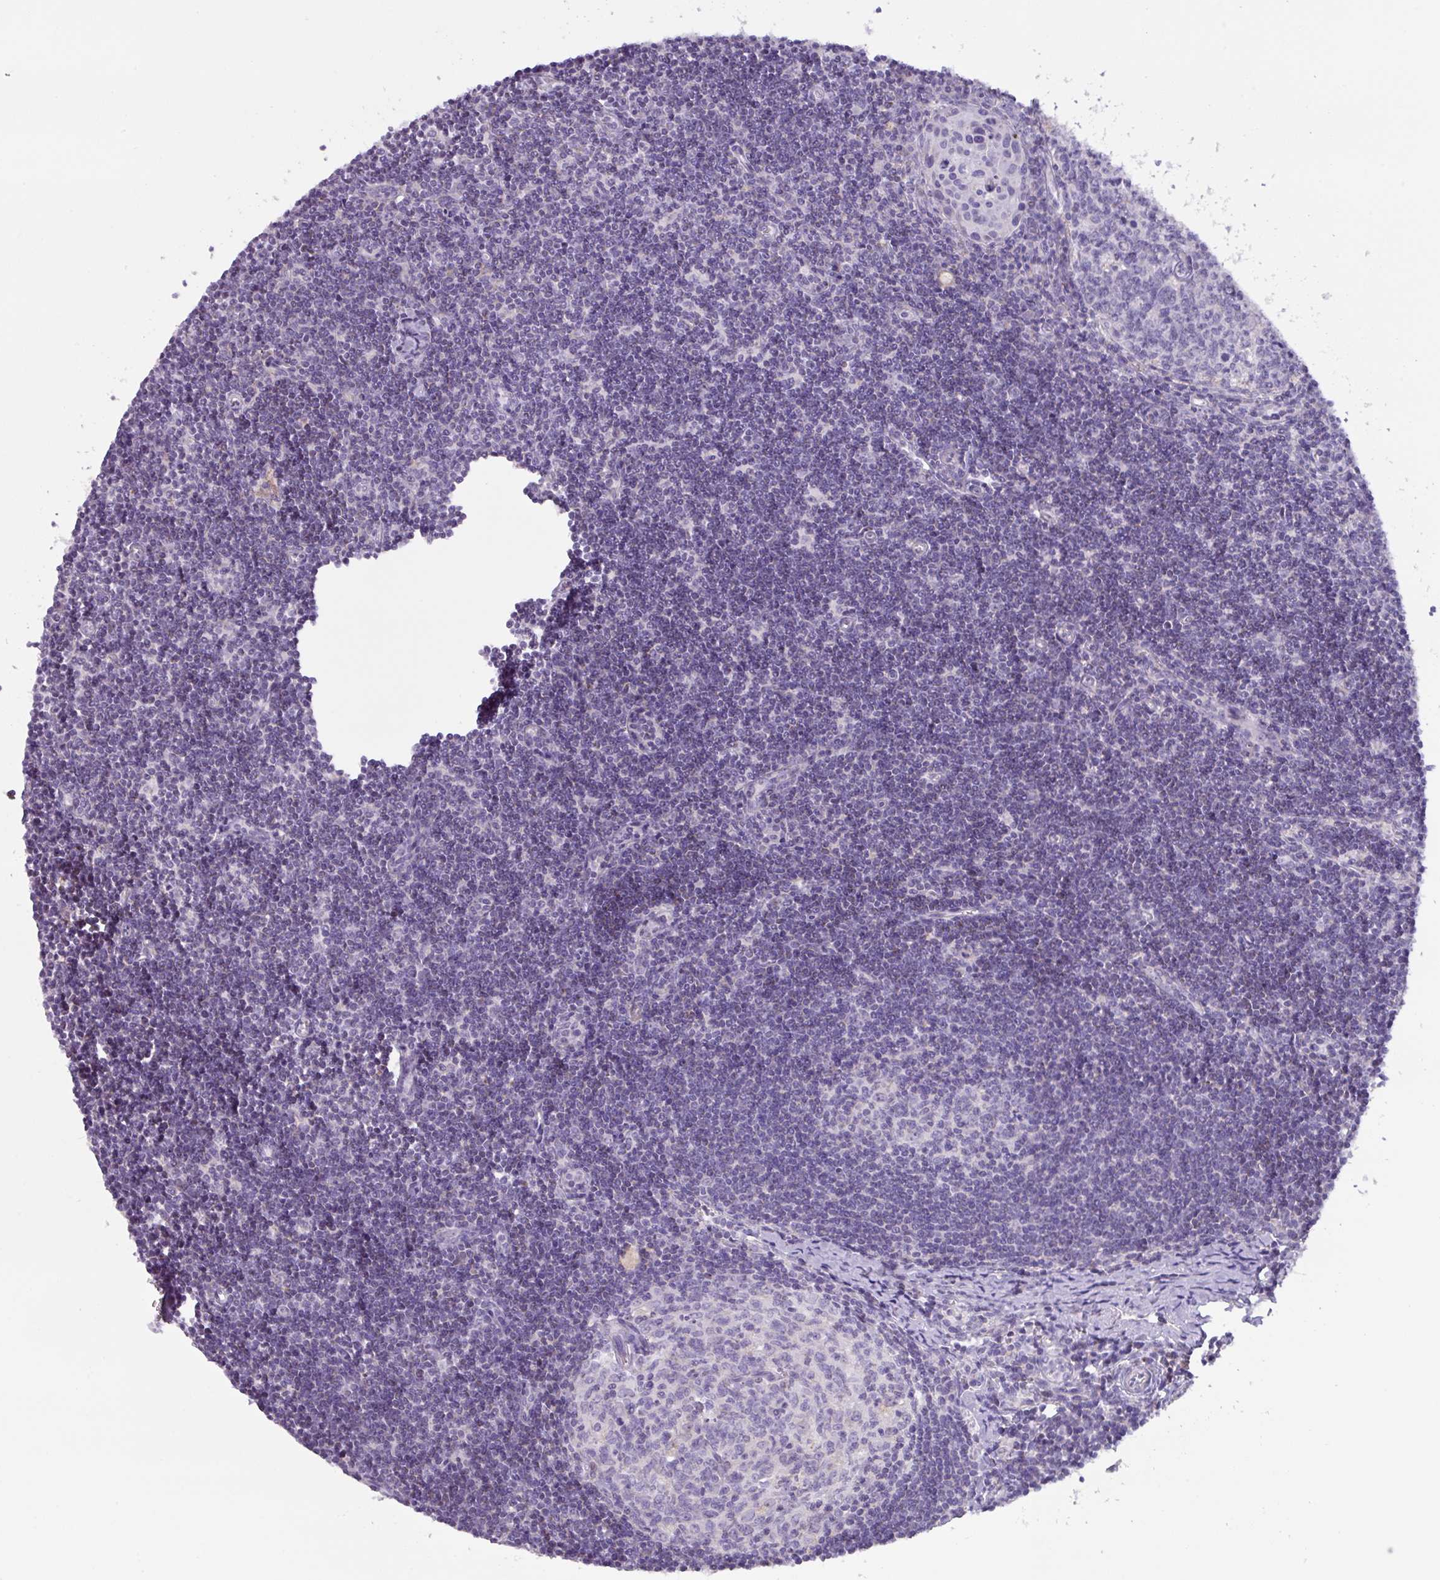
{"staining": {"intensity": "negative", "quantity": "none", "location": "none"}, "tissue": "lymph node", "cell_type": "Germinal center cells", "image_type": "normal", "snomed": [{"axis": "morphology", "description": "Normal tissue, NOS"}, {"axis": "topography", "description": "Lymph node"}], "caption": "An immunohistochemistry (IHC) image of benign lymph node is shown. There is no staining in germinal center cells of lymph node. (Brightfield microscopy of DAB (3,3'-diaminobenzidine) immunohistochemistry at high magnification).", "gene": "MT", "patient": {"sex": "female", "age": 29}}